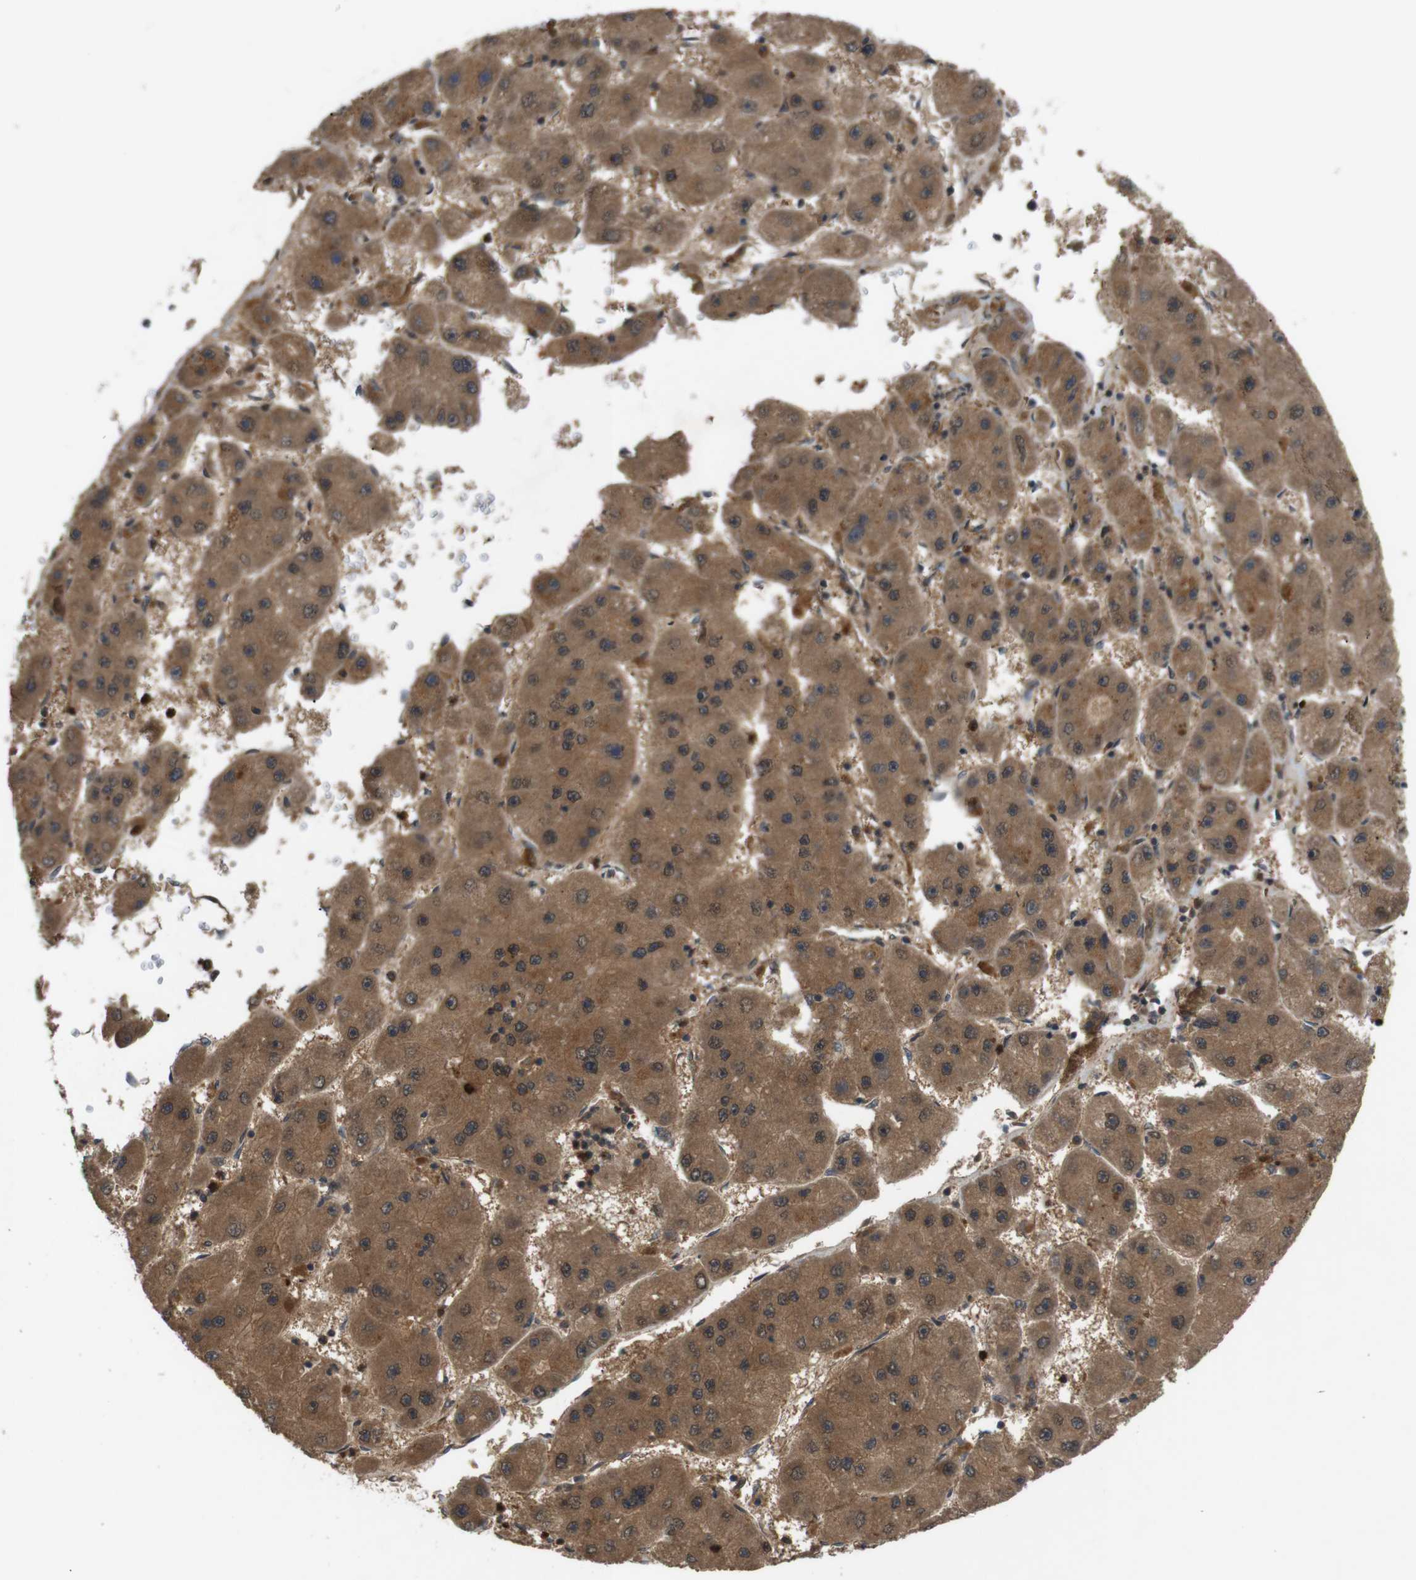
{"staining": {"intensity": "moderate", "quantity": ">75%", "location": "cytoplasmic/membranous"}, "tissue": "liver cancer", "cell_type": "Tumor cells", "image_type": "cancer", "snomed": [{"axis": "morphology", "description": "Carcinoma, Hepatocellular, NOS"}, {"axis": "topography", "description": "Liver"}], "caption": "Liver cancer (hepatocellular carcinoma) was stained to show a protein in brown. There is medium levels of moderate cytoplasmic/membranous staining in about >75% of tumor cells.", "gene": "NFKBIE", "patient": {"sex": "female", "age": 61}}